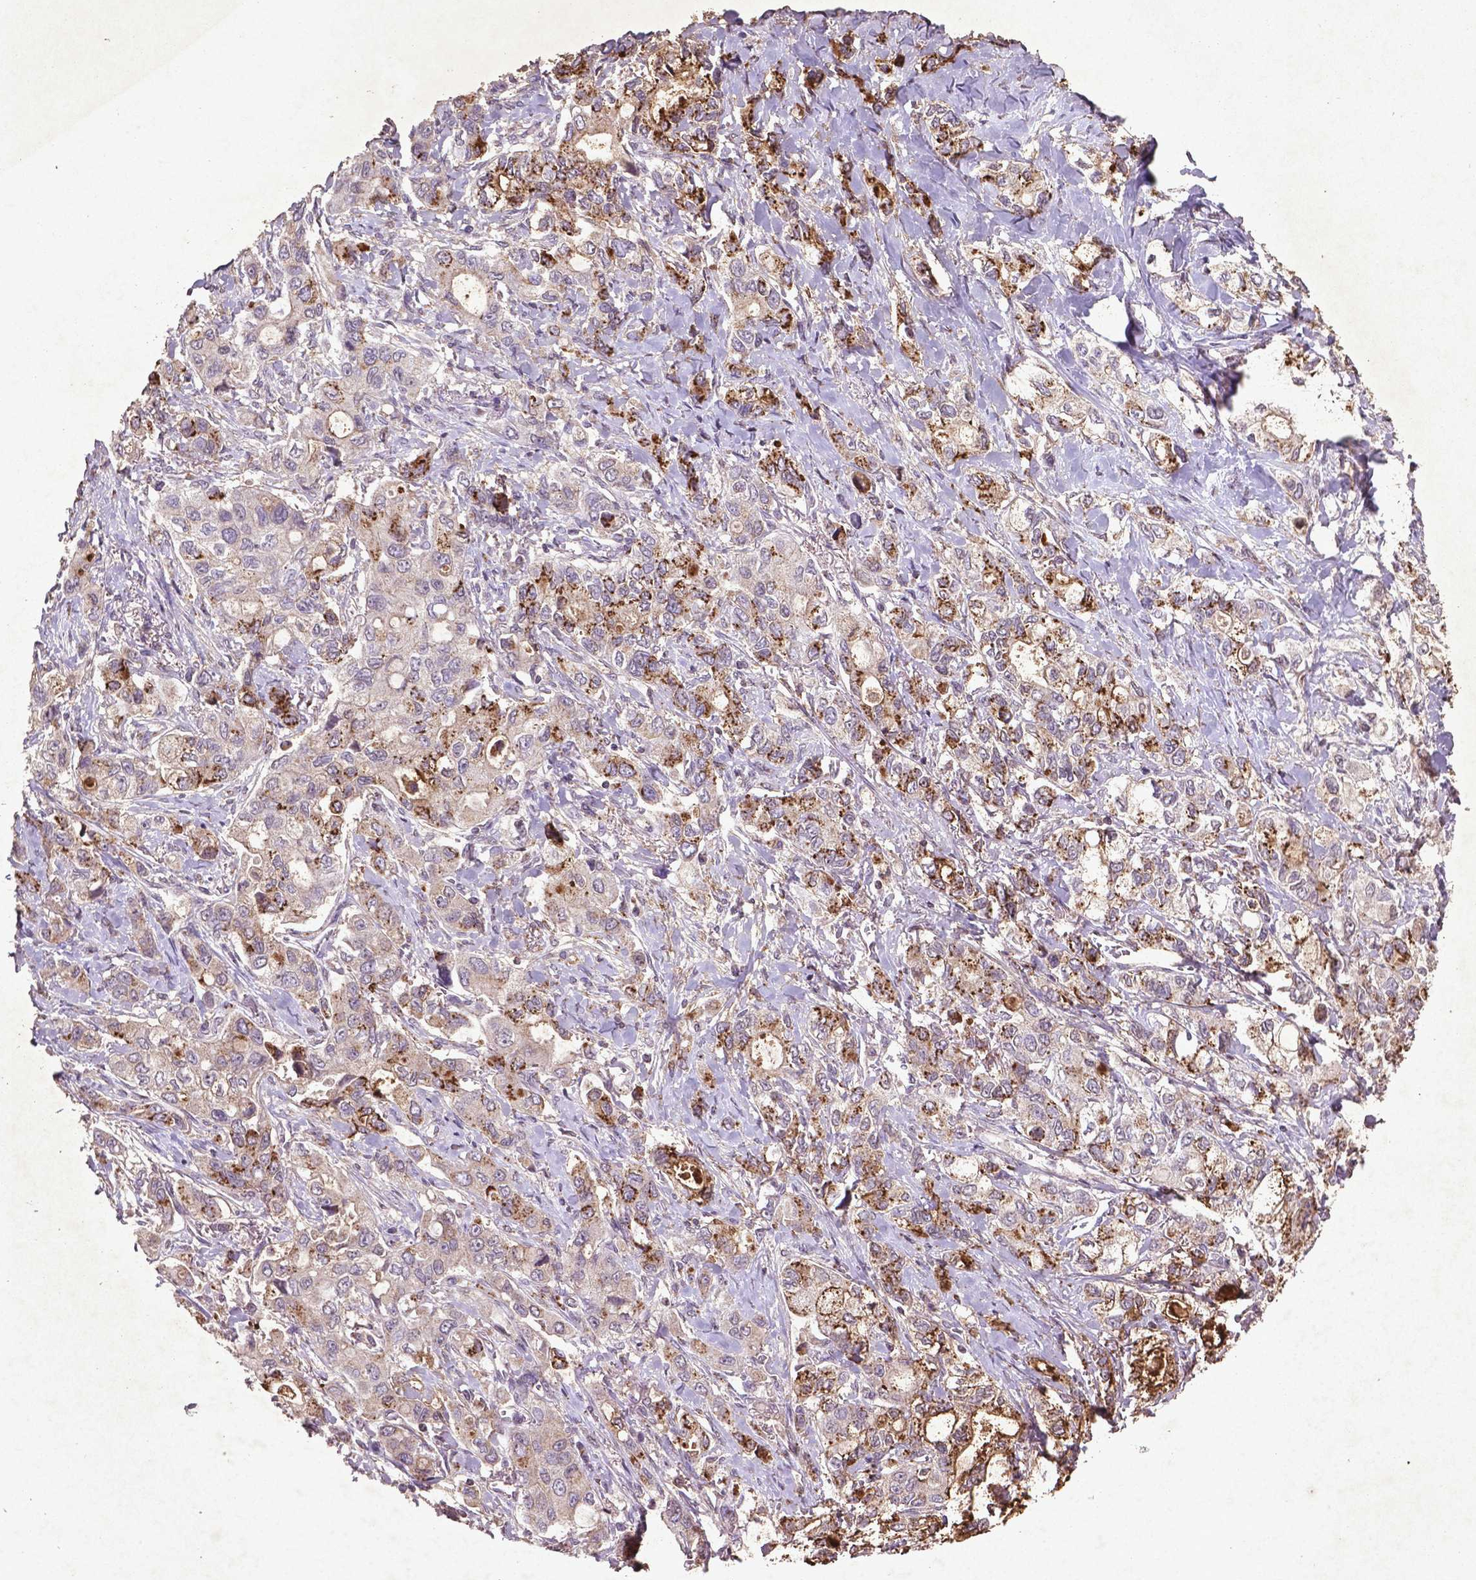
{"staining": {"intensity": "strong", "quantity": "25%-75%", "location": "cytoplasmic/membranous"}, "tissue": "stomach cancer", "cell_type": "Tumor cells", "image_type": "cancer", "snomed": [{"axis": "morphology", "description": "Adenocarcinoma, NOS"}, {"axis": "topography", "description": "Stomach"}], "caption": "High-power microscopy captured an IHC histopathology image of stomach cancer, revealing strong cytoplasmic/membranous expression in approximately 25%-75% of tumor cells.", "gene": "MTOR", "patient": {"sex": "male", "age": 63}}